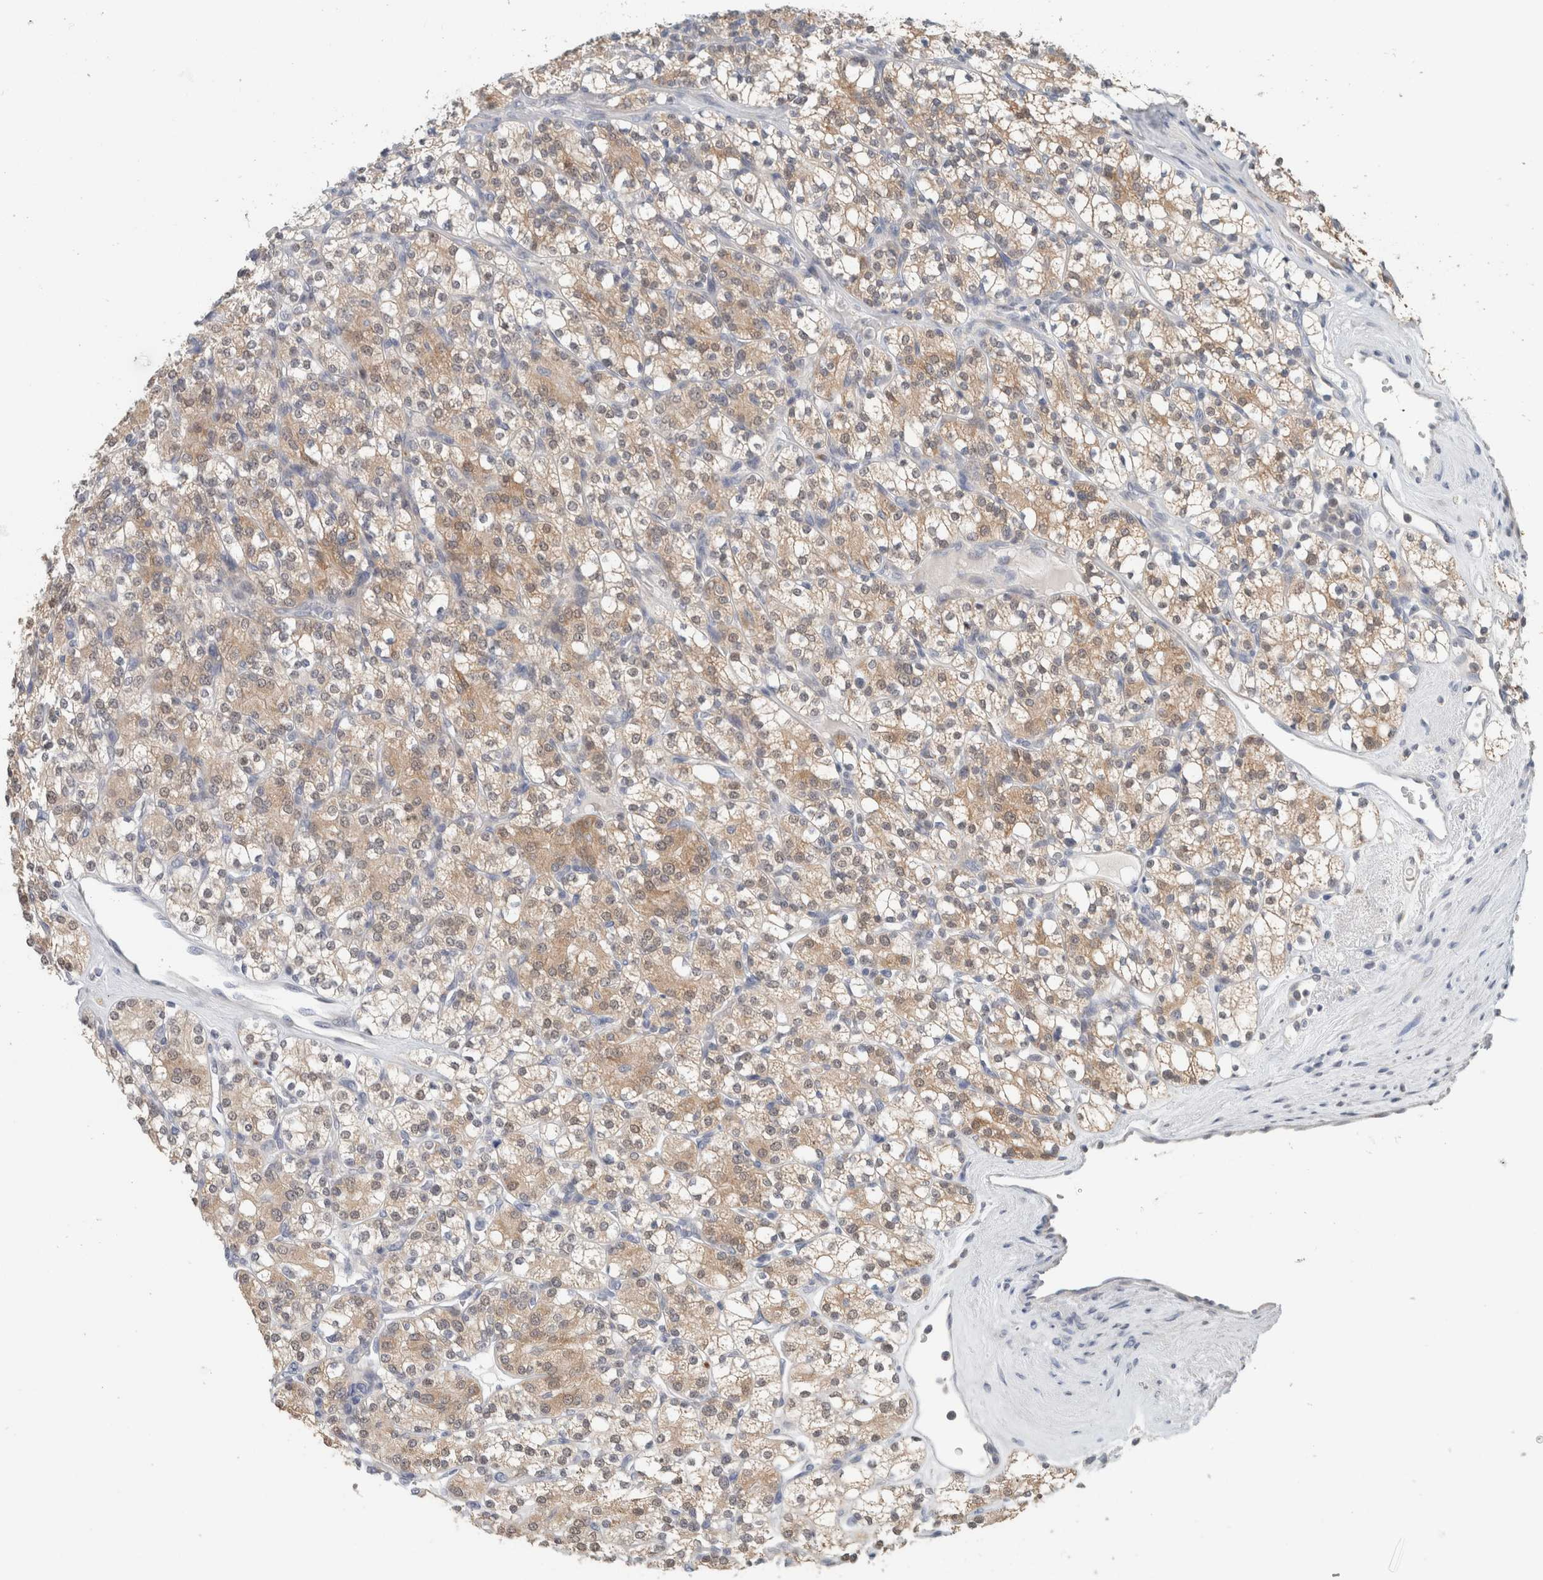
{"staining": {"intensity": "moderate", "quantity": "25%-75%", "location": "cytoplasmic/membranous"}, "tissue": "renal cancer", "cell_type": "Tumor cells", "image_type": "cancer", "snomed": [{"axis": "morphology", "description": "Adenocarcinoma, NOS"}, {"axis": "topography", "description": "Kidney"}], "caption": "Immunohistochemistry staining of adenocarcinoma (renal), which shows medium levels of moderate cytoplasmic/membranous positivity in about 25%-75% of tumor cells indicating moderate cytoplasmic/membranous protein expression. The staining was performed using DAB (brown) for protein detection and nuclei were counterstained in hematoxylin (blue).", "gene": "CRAT", "patient": {"sex": "male", "age": 77}}